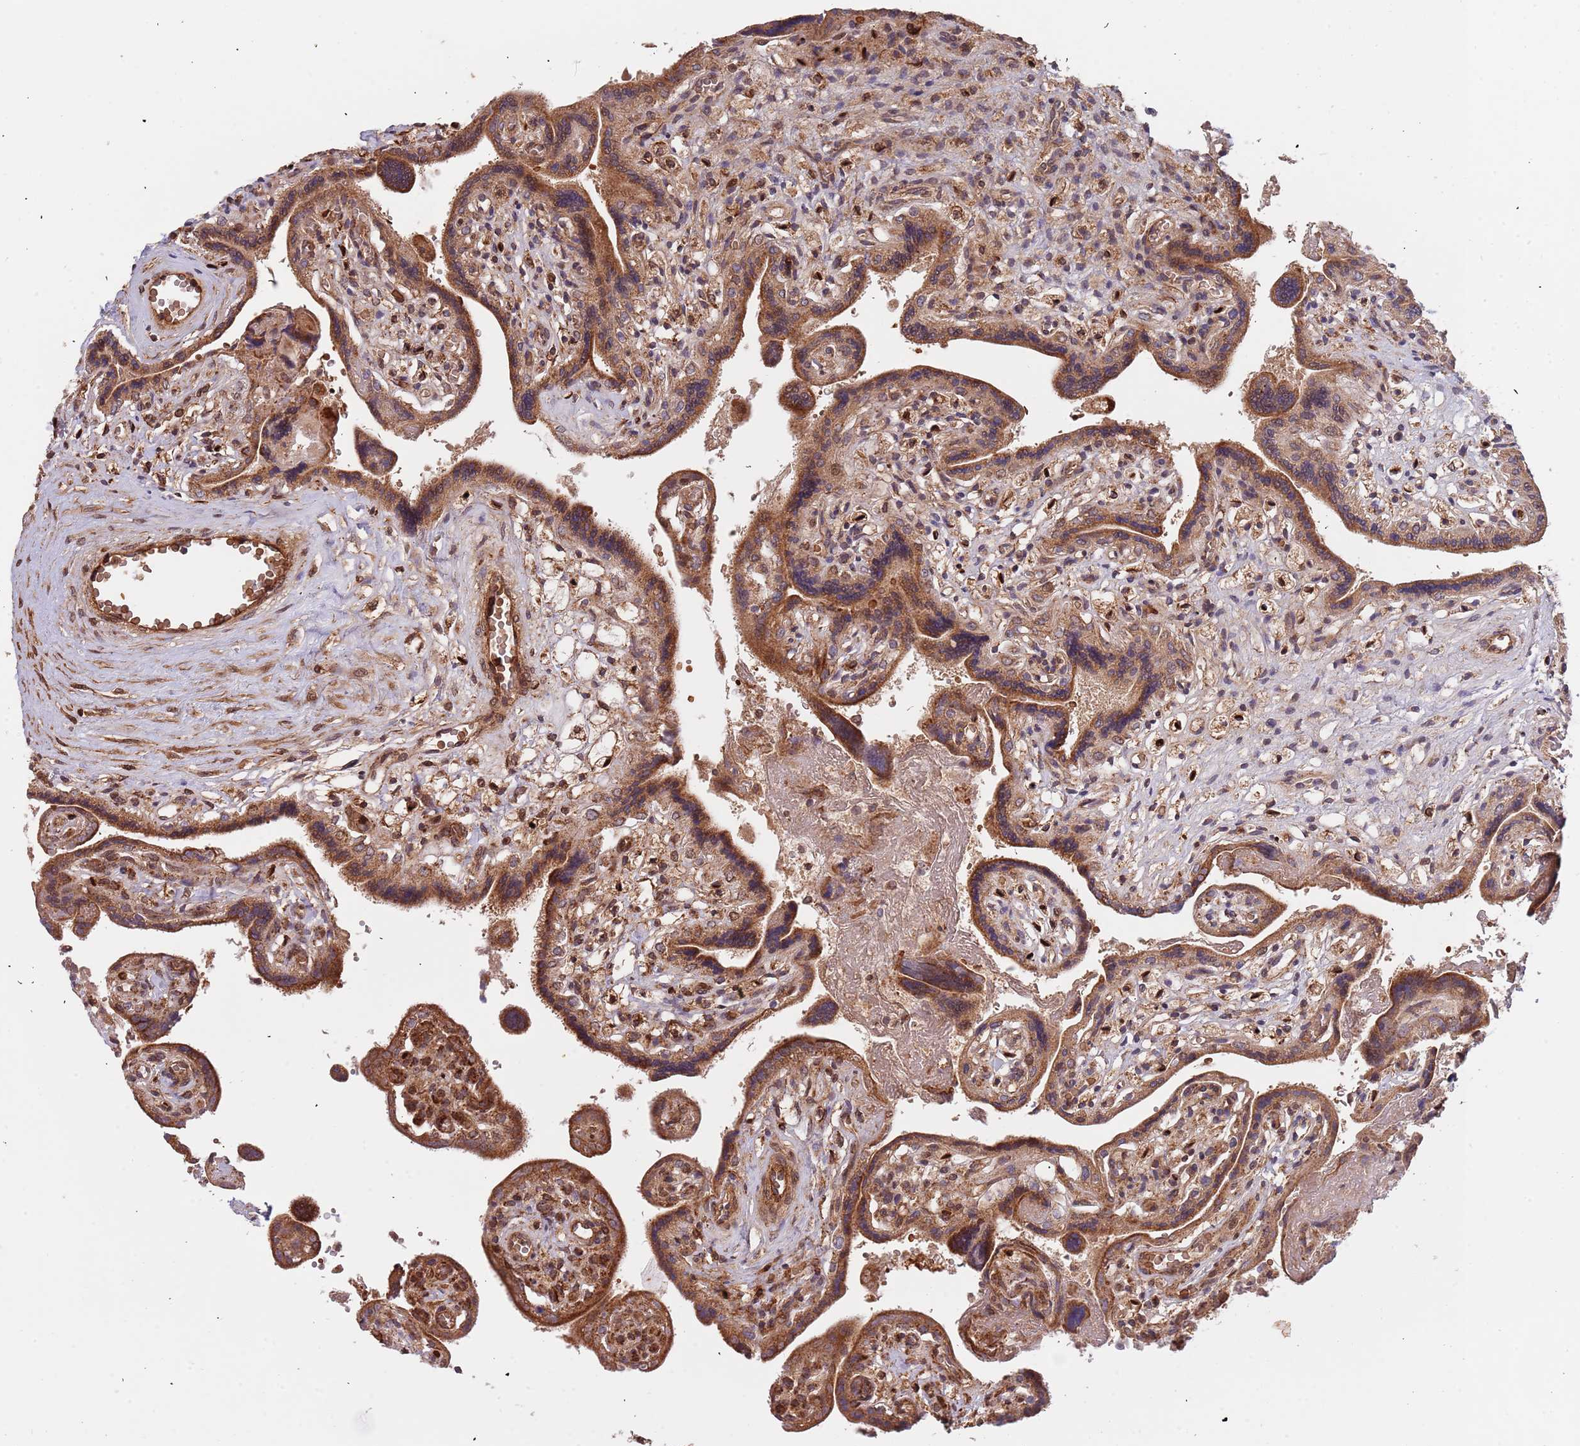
{"staining": {"intensity": "moderate", "quantity": ">75%", "location": "cytoplasmic/membranous,nuclear"}, "tissue": "placenta", "cell_type": "Trophoblastic cells", "image_type": "normal", "snomed": [{"axis": "morphology", "description": "Normal tissue, NOS"}, {"axis": "topography", "description": "Placenta"}], "caption": "Protein staining demonstrates moderate cytoplasmic/membranous,nuclear positivity in approximately >75% of trophoblastic cells in normal placenta.", "gene": "DCHS1", "patient": {"sex": "female", "age": 37}}